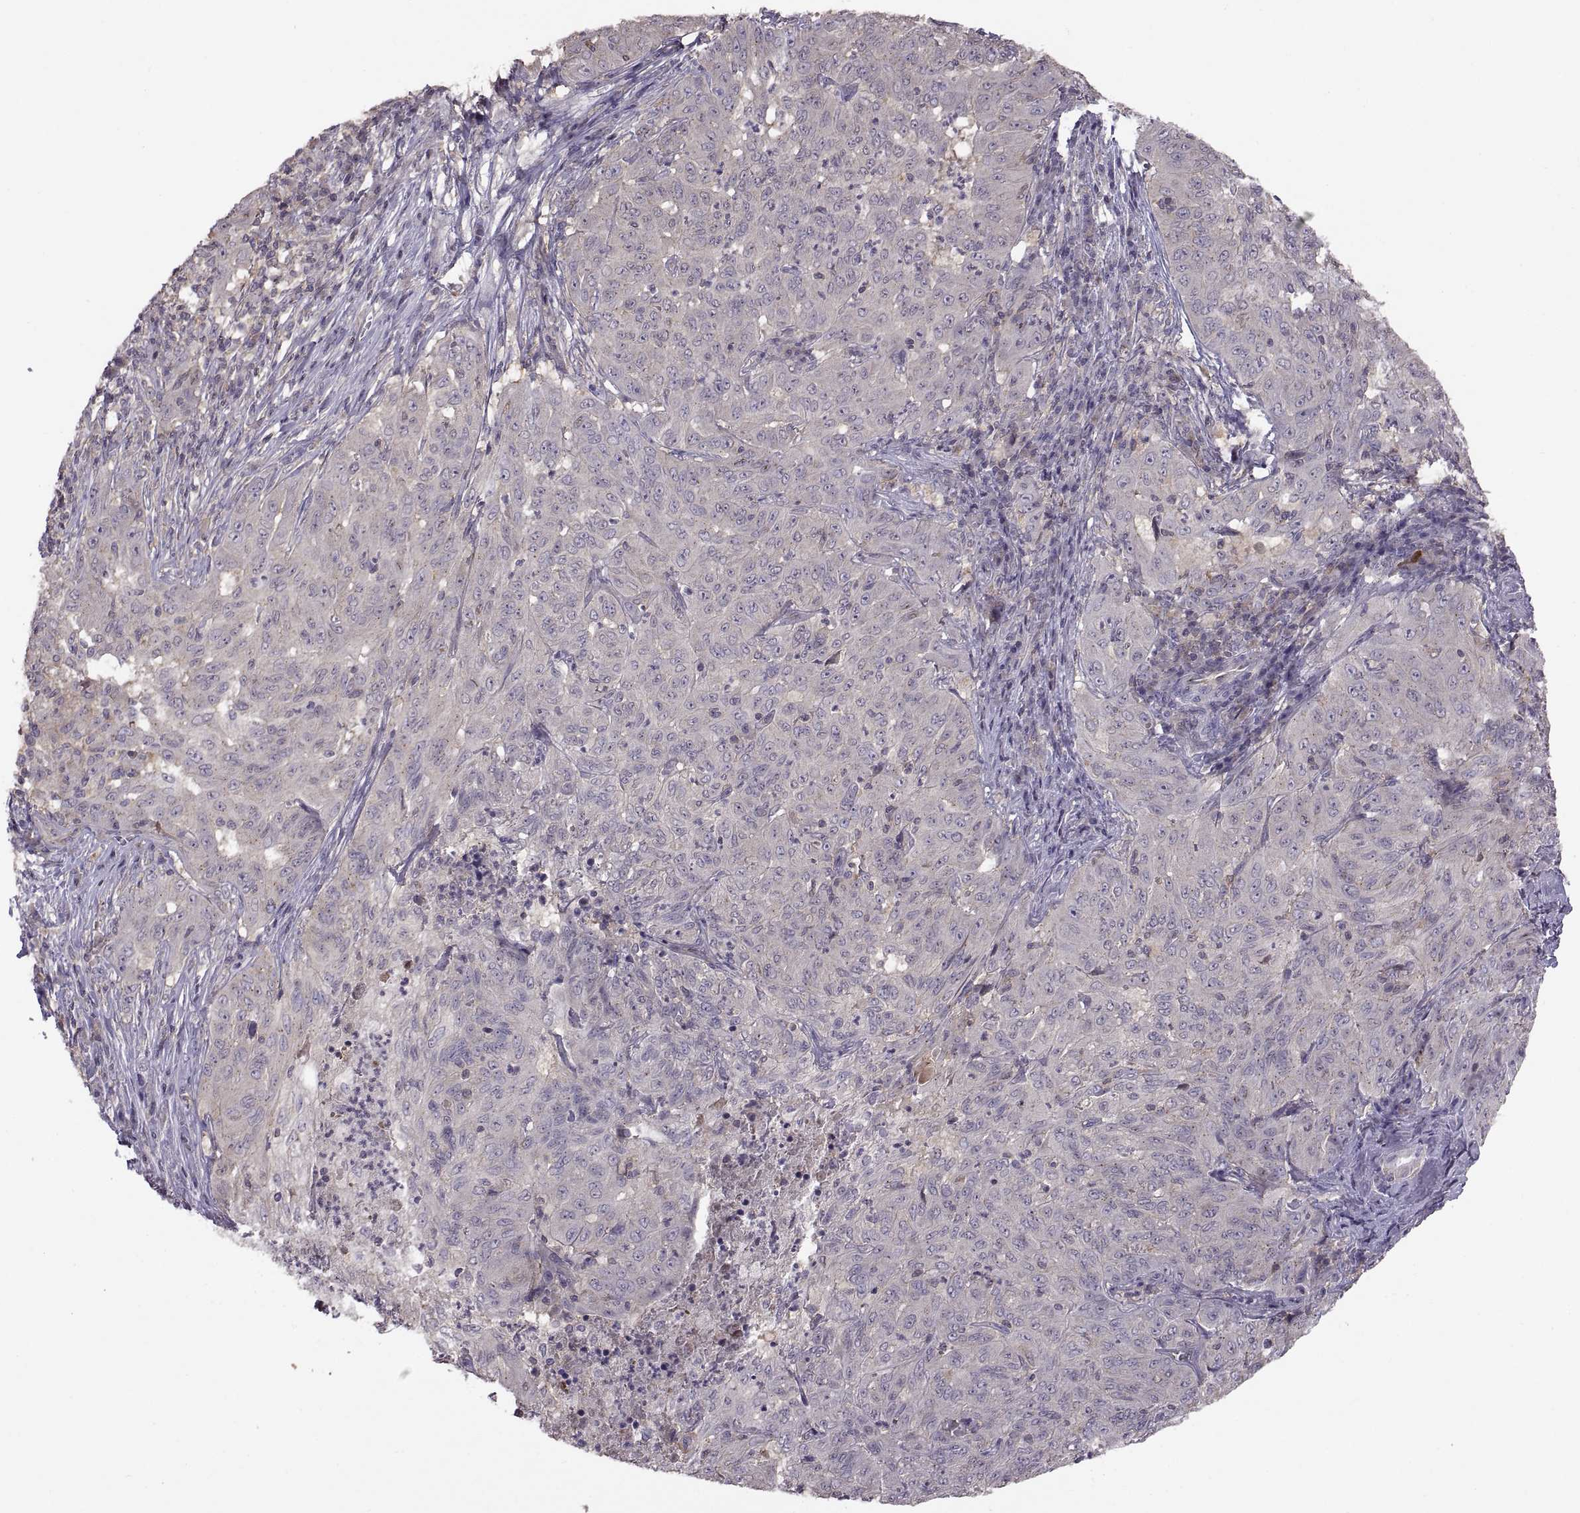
{"staining": {"intensity": "negative", "quantity": "none", "location": "none"}, "tissue": "pancreatic cancer", "cell_type": "Tumor cells", "image_type": "cancer", "snomed": [{"axis": "morphology", "description": "Adenocarcinoma, NOS"}, {"axis": "topography", "description": "Pancreas"}], "caption": "IHC of human pancreatic adenocarcinoma displays no staining in tumor cells. (Brightfield microscopy of DAB (3,3'-diaminobenzidine) IHC at high magnification).", "gene": "NMNAT2", "patient": {"sex": "male", "age": 63}}